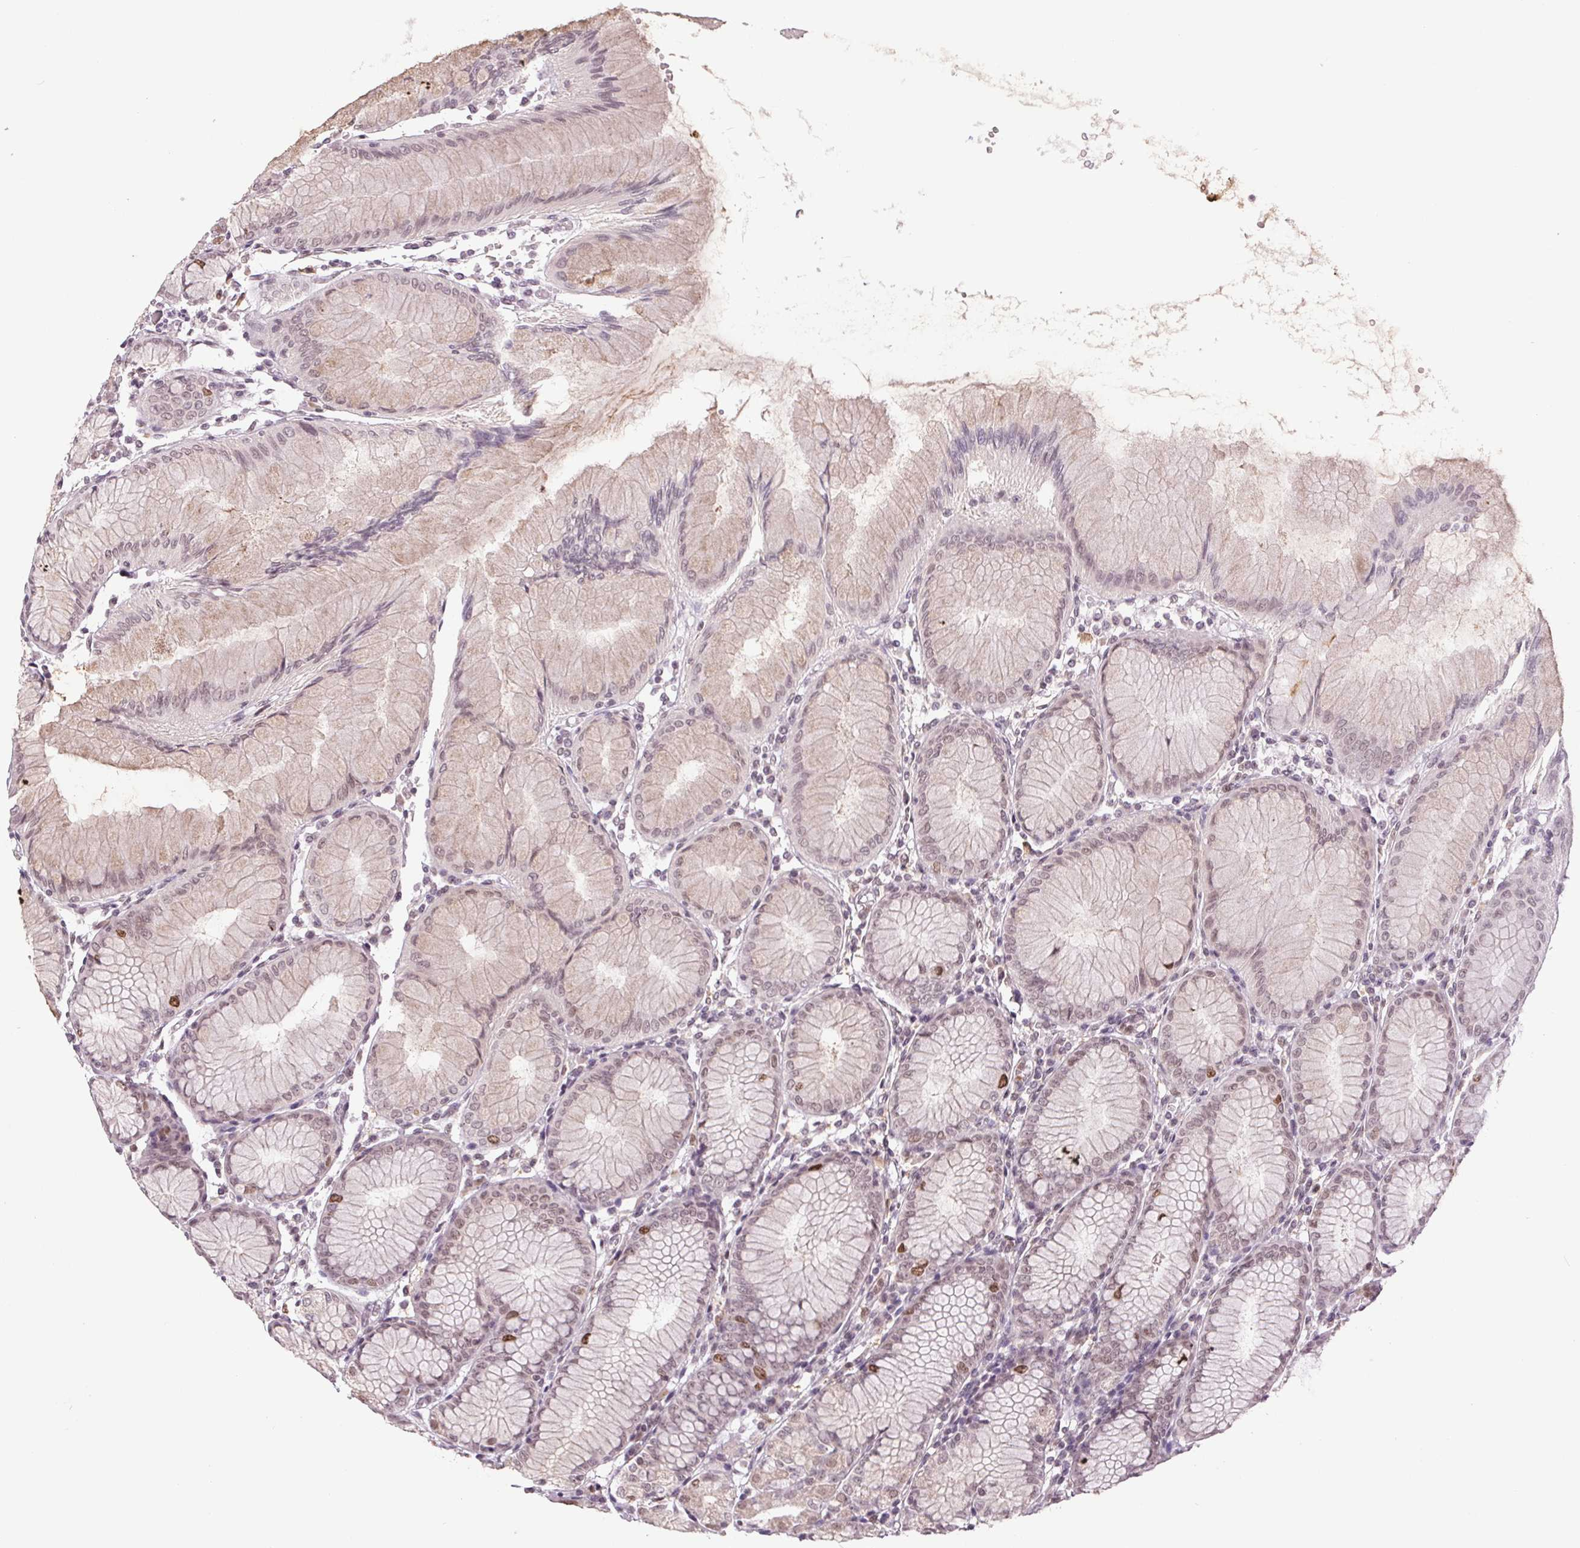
{"staining": {"intensity": "weak", "quantity": "25%-75%", "location": "nuclear"}, "tissue": "stomach", "cell_type": "Glandular cells", "image_type": "normal", "snomed": [{"axis": "morphology", "description": "Normal tissue, NOS"}, {"axis": "topography", "description": "Stomach"}], "caption": "A brown stain shows weak nuclear staining of a protein in glandular cells of benign stomach. (IHC, brightfield microscopy, high magnification).", "gene": "SMIM6", "patient": {"sex": "female", "age": 57}}